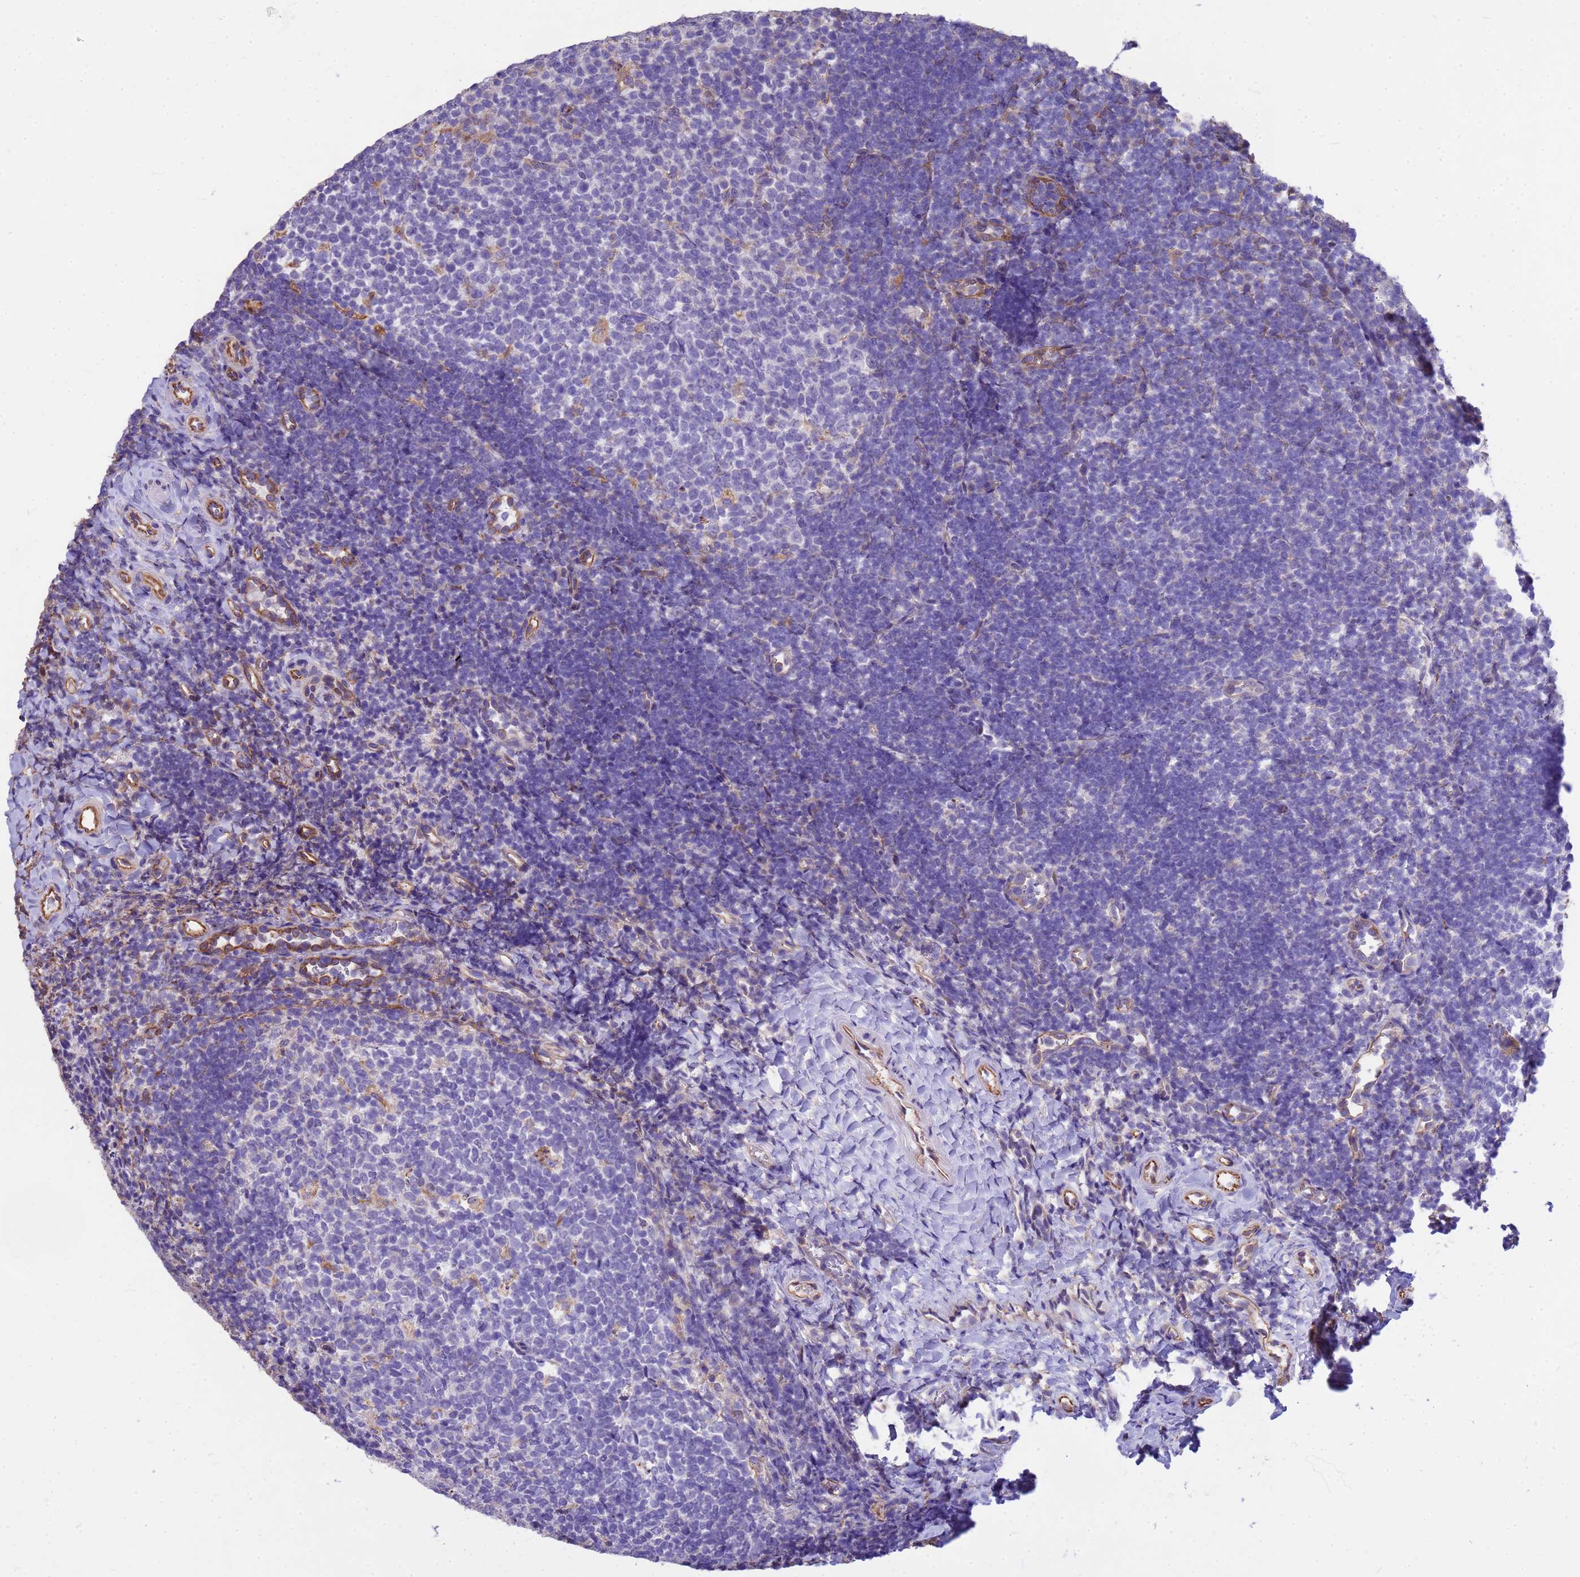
{"staining": {"intensity": "negative", "quantity": "none", "location": "none"}, "tissue": "tonsil", "cell_type": "Germinal center cells", "image_type": "normal", "snomed": [{"axis": "morphology", "description": "Normal tissue, NOS"}, {"axis": "topography", "description": "Tonsil"}], "caption": "Immunohistochemistry photomicrograph of normal tonsil: human tonsil stained with DAB (3,3'-diaminobenzidine) reveals no significant protein expression in germinal center cells.", "gene": "TCEAL3", "patient": {"sex": "female", "age": 10}}